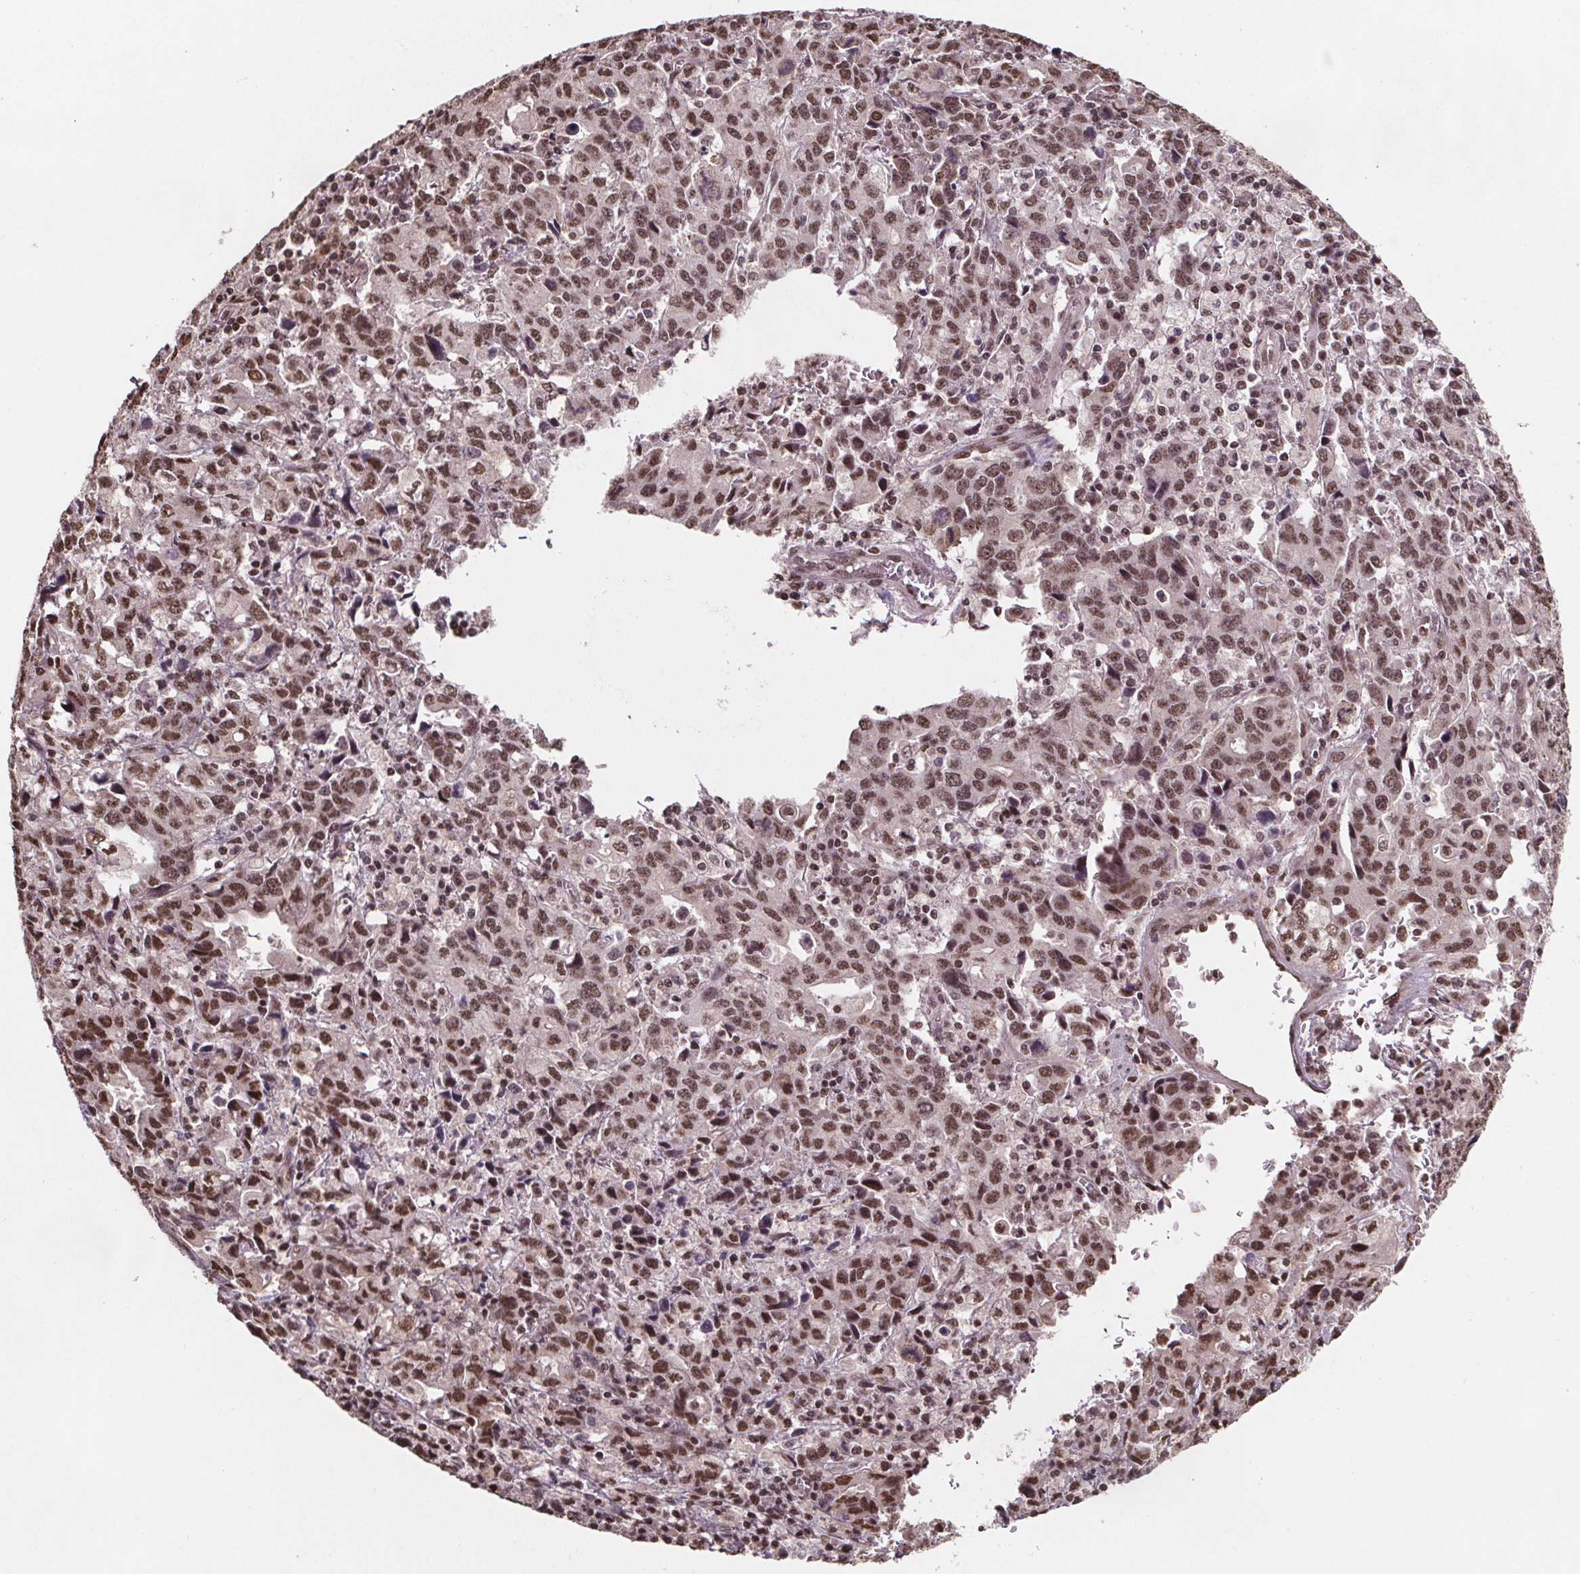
{"staining": {"intensity": "moderate", "quantity": ">75%", "location": "nuclear"}, "tissue": "stomach cancer", "cell_type": "Tumor cells", "image_type": "cancer", "snomed": [{"axis": "morphology", "description": "Adenocarcinoma, NOS"}, {"axis": "topography", "description": "Stomach, upper"}], "caption": "Immunohistochemical staining of human stomach cancer (adenocarcinoma) shows moderate nuclear protein positivity in about >75% of tumor cells.", "gene": "JARID2", "patient": {"sex": "male", "age": 85}}